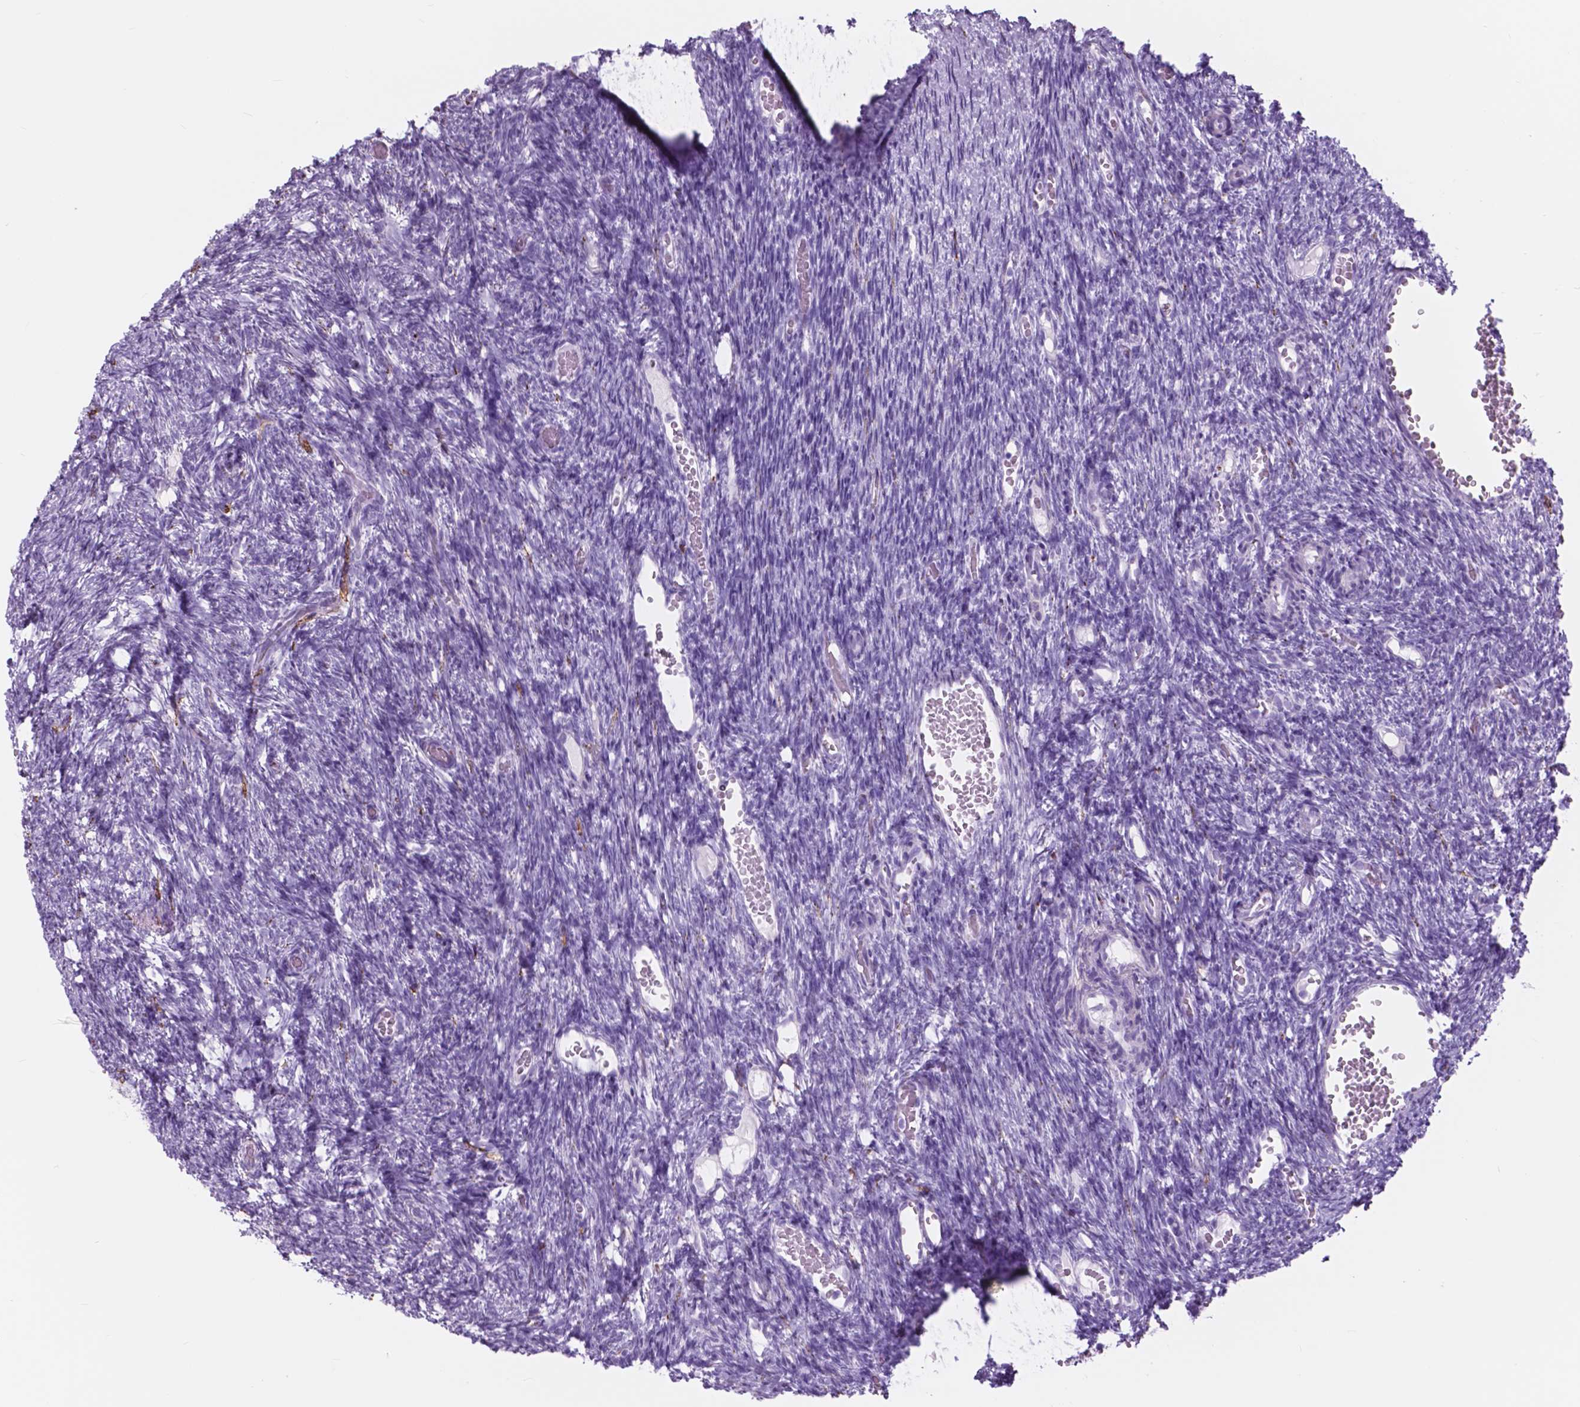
{"staining": {"intensity": "negative", "quantity": "none", "location": "none"}, "tissue": "ovary", "cell_type": "Follicle cells", "image_type": "normal", "snomed": [{"axis": "morphology", "description": "Normal tissue, NOS"}, {"axis": "topography", "description": "Ovary"}], "caption": "IHC image of unremarkable ovary stained for a protein (brown), which displays no staining in follicle cells.", "gene": "FXYD2", "patient": {"sex": "female", "age": 39}}